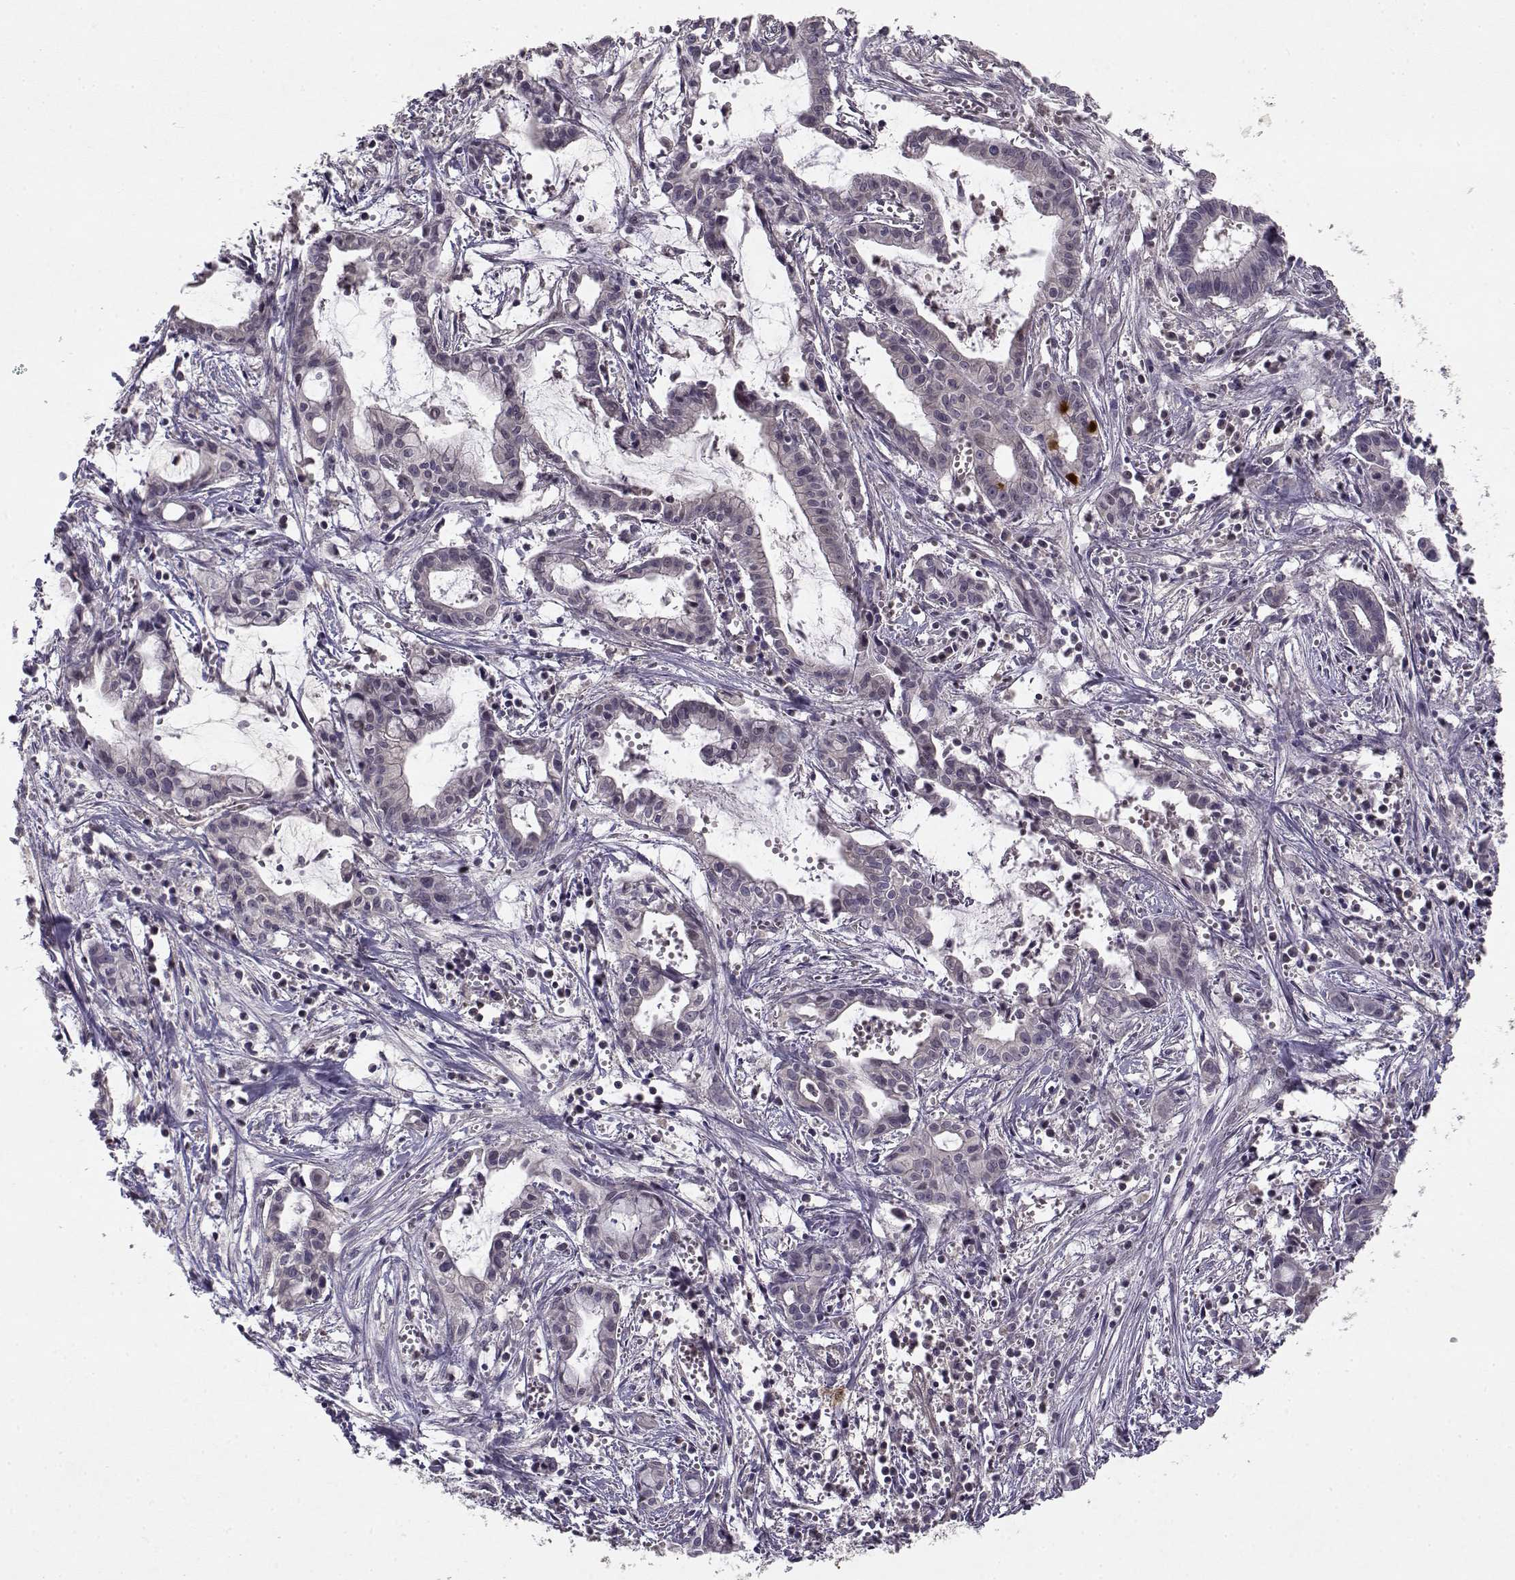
{"staining": {"intensity": "negative", "quantity": "none", "location": "none"}, "tissue": "pancreatic cancer", "cell_type": "Tumor cells", "image_type": "cancer", "snomed": [{"axis": "morphology", "description": "Adenocarcinoma, NOS"}, {"axis": "topography", "description": "Pancreas"}], "caption": "There is no significant expression in tumor cells of adenocarcinoma (pancreatic). The staining was performed using DAB (3,3'-diaminobenzidine) to visualize the protein expression in brown, while the nuclei were stained in blue with hematoxylin (Magnification: 20x).", "gene": "BMX", "patient": {"sex": "male", "age": 48}}